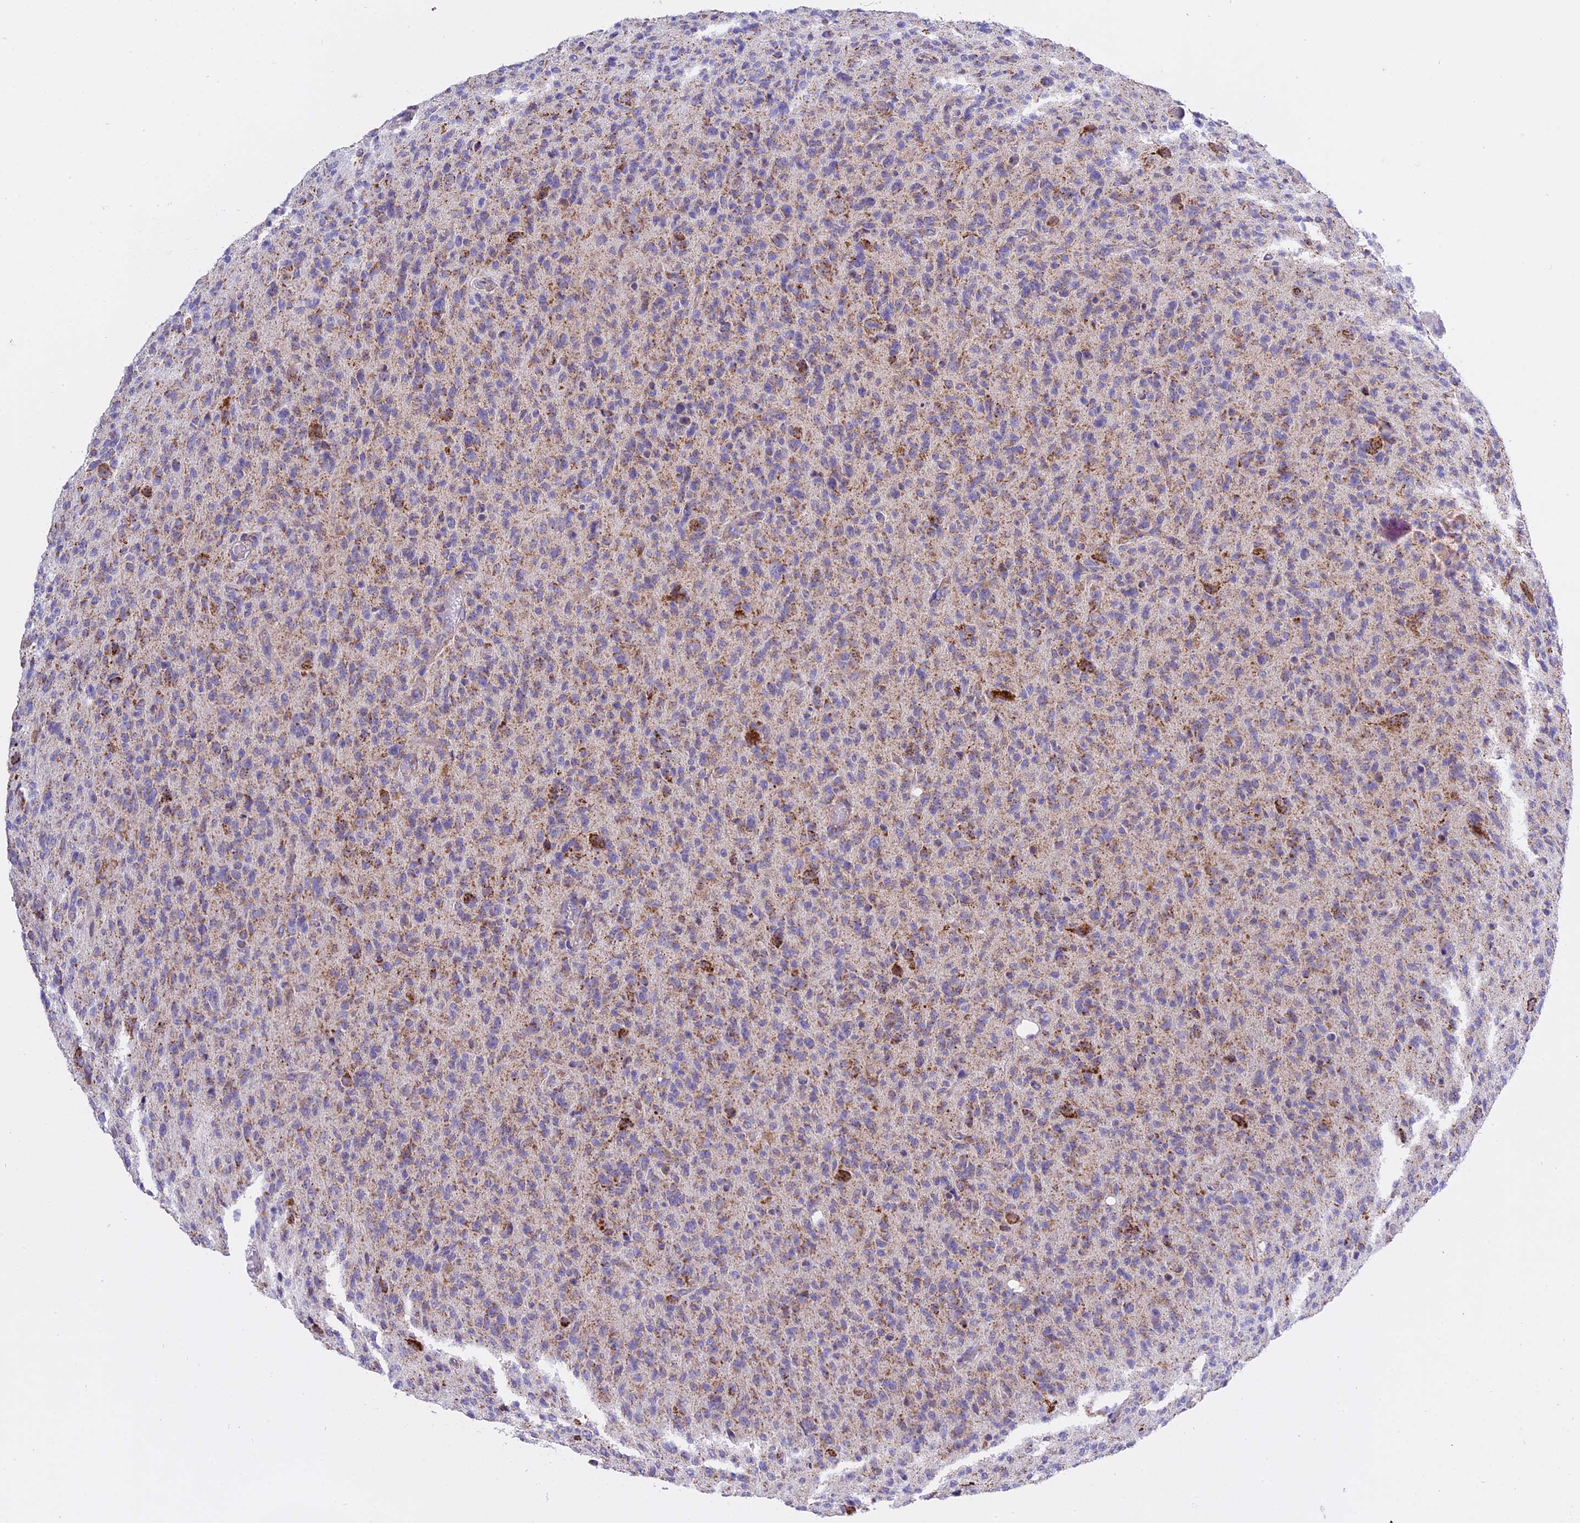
{"staining": {"intensity": "moderate", "quantity": "25%-75%", "location": "cytoplasmic/membranous"}, "tissue": "glioma", "cell_type": "Tumor cells", "image_type": "cancer", "snomed": [{"axis": "morphology", "description": "Glioma, malignant, High grade"}, {"axis": "topography", "description": "Brain"}], "caption": "This micrograph displays glioma stained with immunohistochemistry to label a protein in brown. The cytoplasmic/membranous of tumor cells show moderate positivity for the protein. Nuclei are counter-stained blue.", "gene": "MRPS34", "patient": {"sex": "female", "age": 57}}